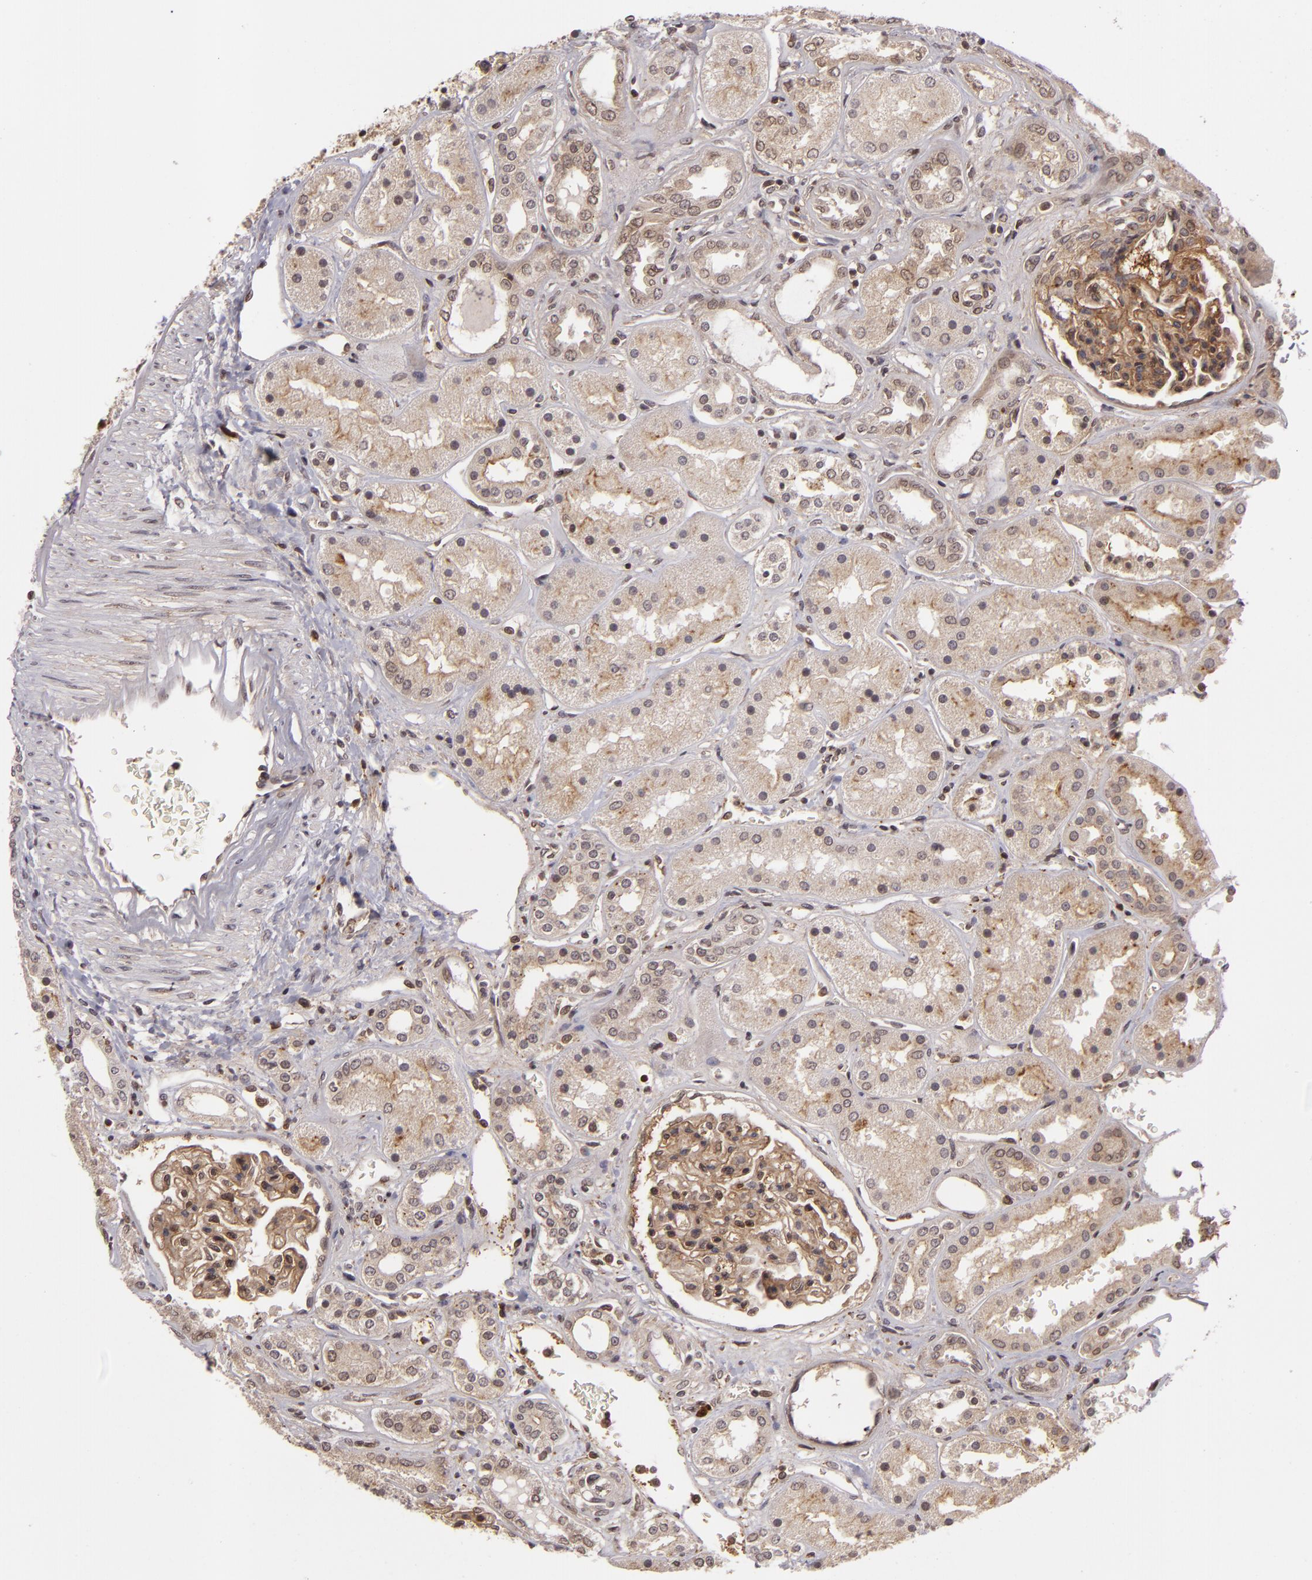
{"staining": {"intensity": "weak", "quantity": "25%-75%", "location": "nuclear"}, "tissue": "kidney", "cell_type": "Cells in glomeruli", "image_type": "normal", "snomed": [{"axis": "morphology", "description": "Normal tissue, NOS"}, {"axis": "topography", "description": "Kidney"}], "caption": "Unremarkable kidney demonstrates weak nuclear expression in approximately 25%-75% of cells in glomeruli.", "gene": "ZBTB33", "patient": {"sex": "male", "age": 28}}